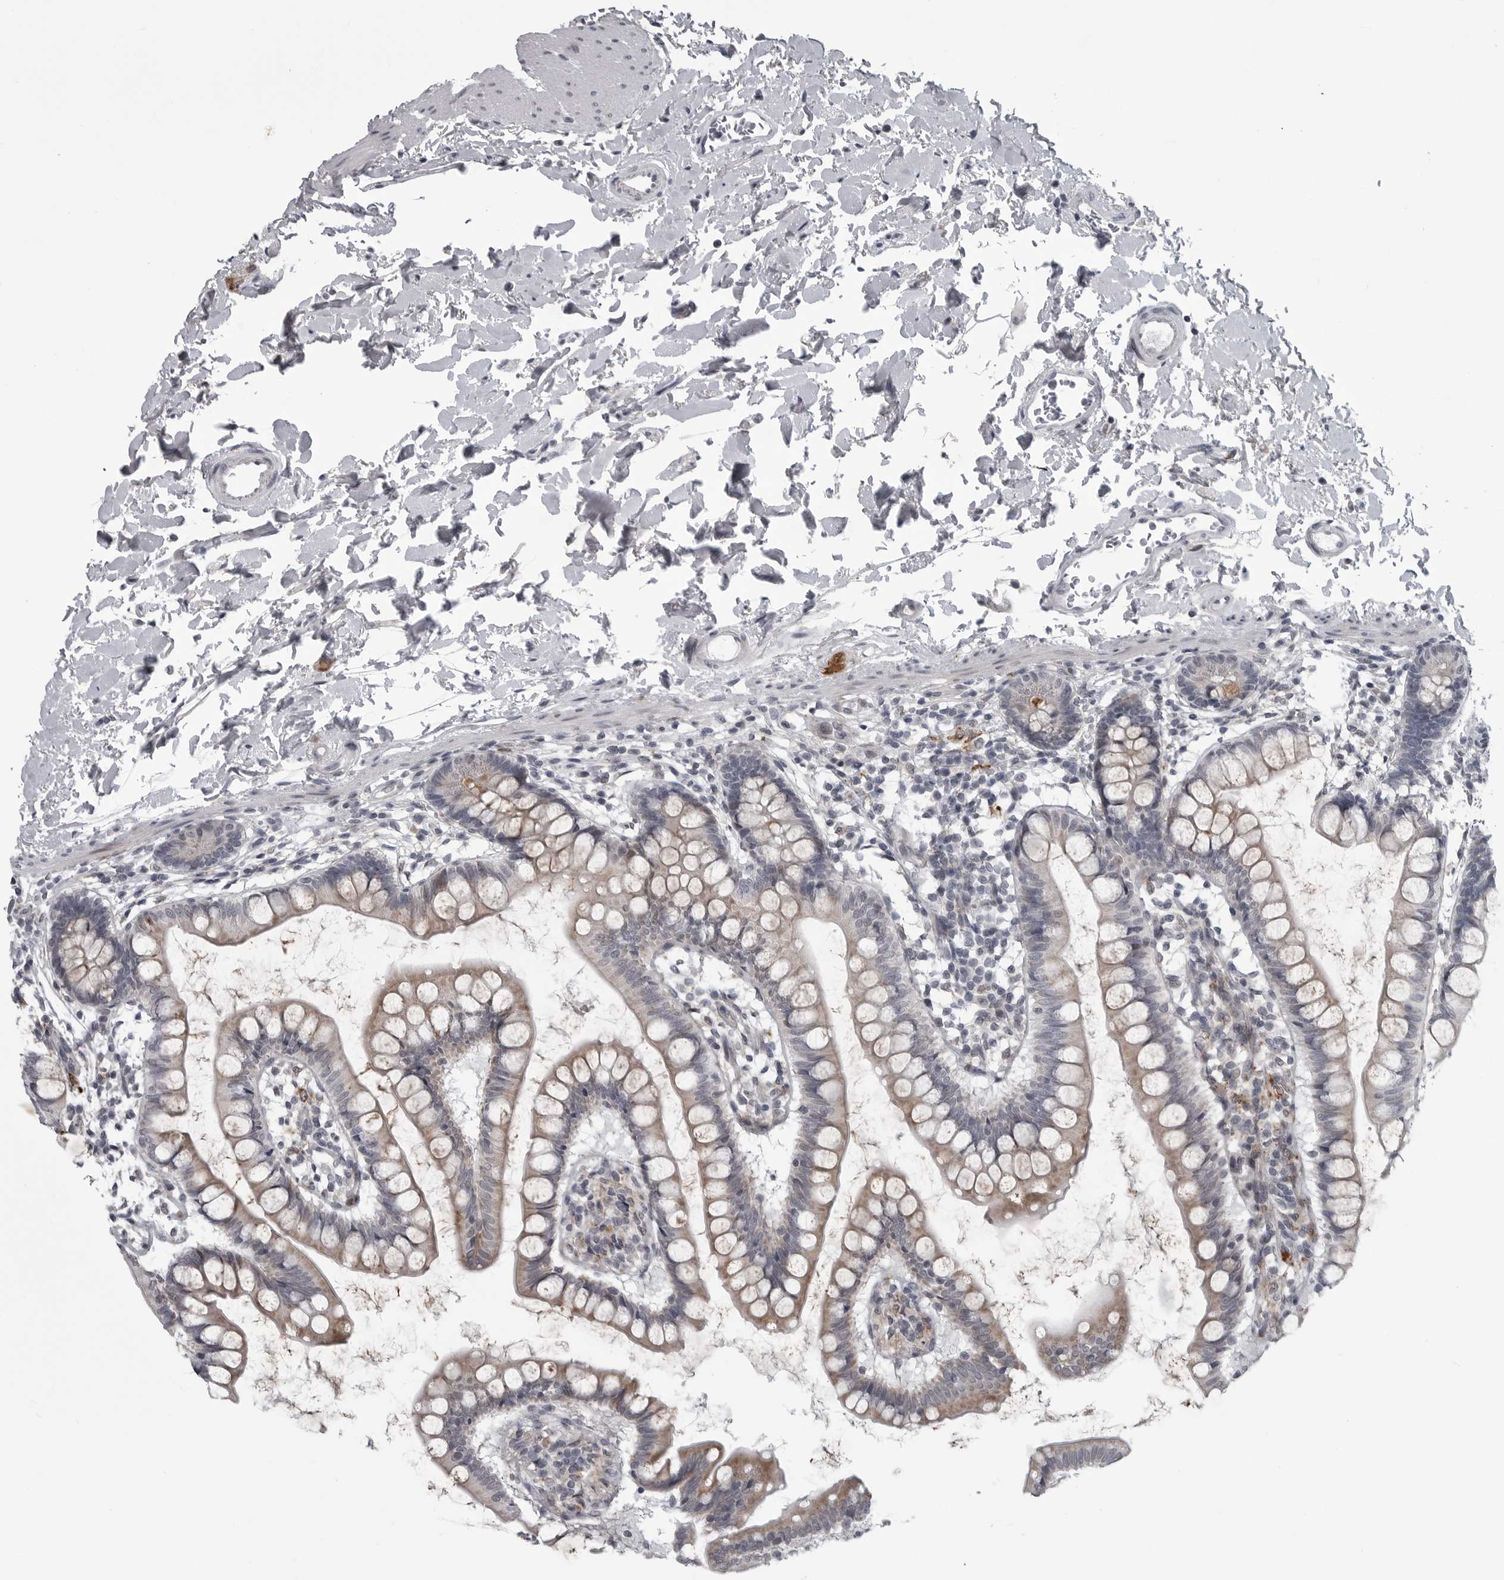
{"staining": {"intensity": "moderate", "quantity": "<25%", "location": "cytoplasmic/membranous"}, "tissue": "small intestine", "cell_type": "Glandular cells", "image_type": "normal", "snomed": [{"axis": "morphology", "description": "Normal tissue, NOS"}, {"axis": "topography", "description": "Small intestine"}], "caption": "About <25% of glandular cells in benign small intestine reveal moderate cytoplasmic/membranous protein expression as visualized by brown immunohistochemical staining.", "gene": "LYSMD1", "patient": {"sex": "female", "age": 84}}